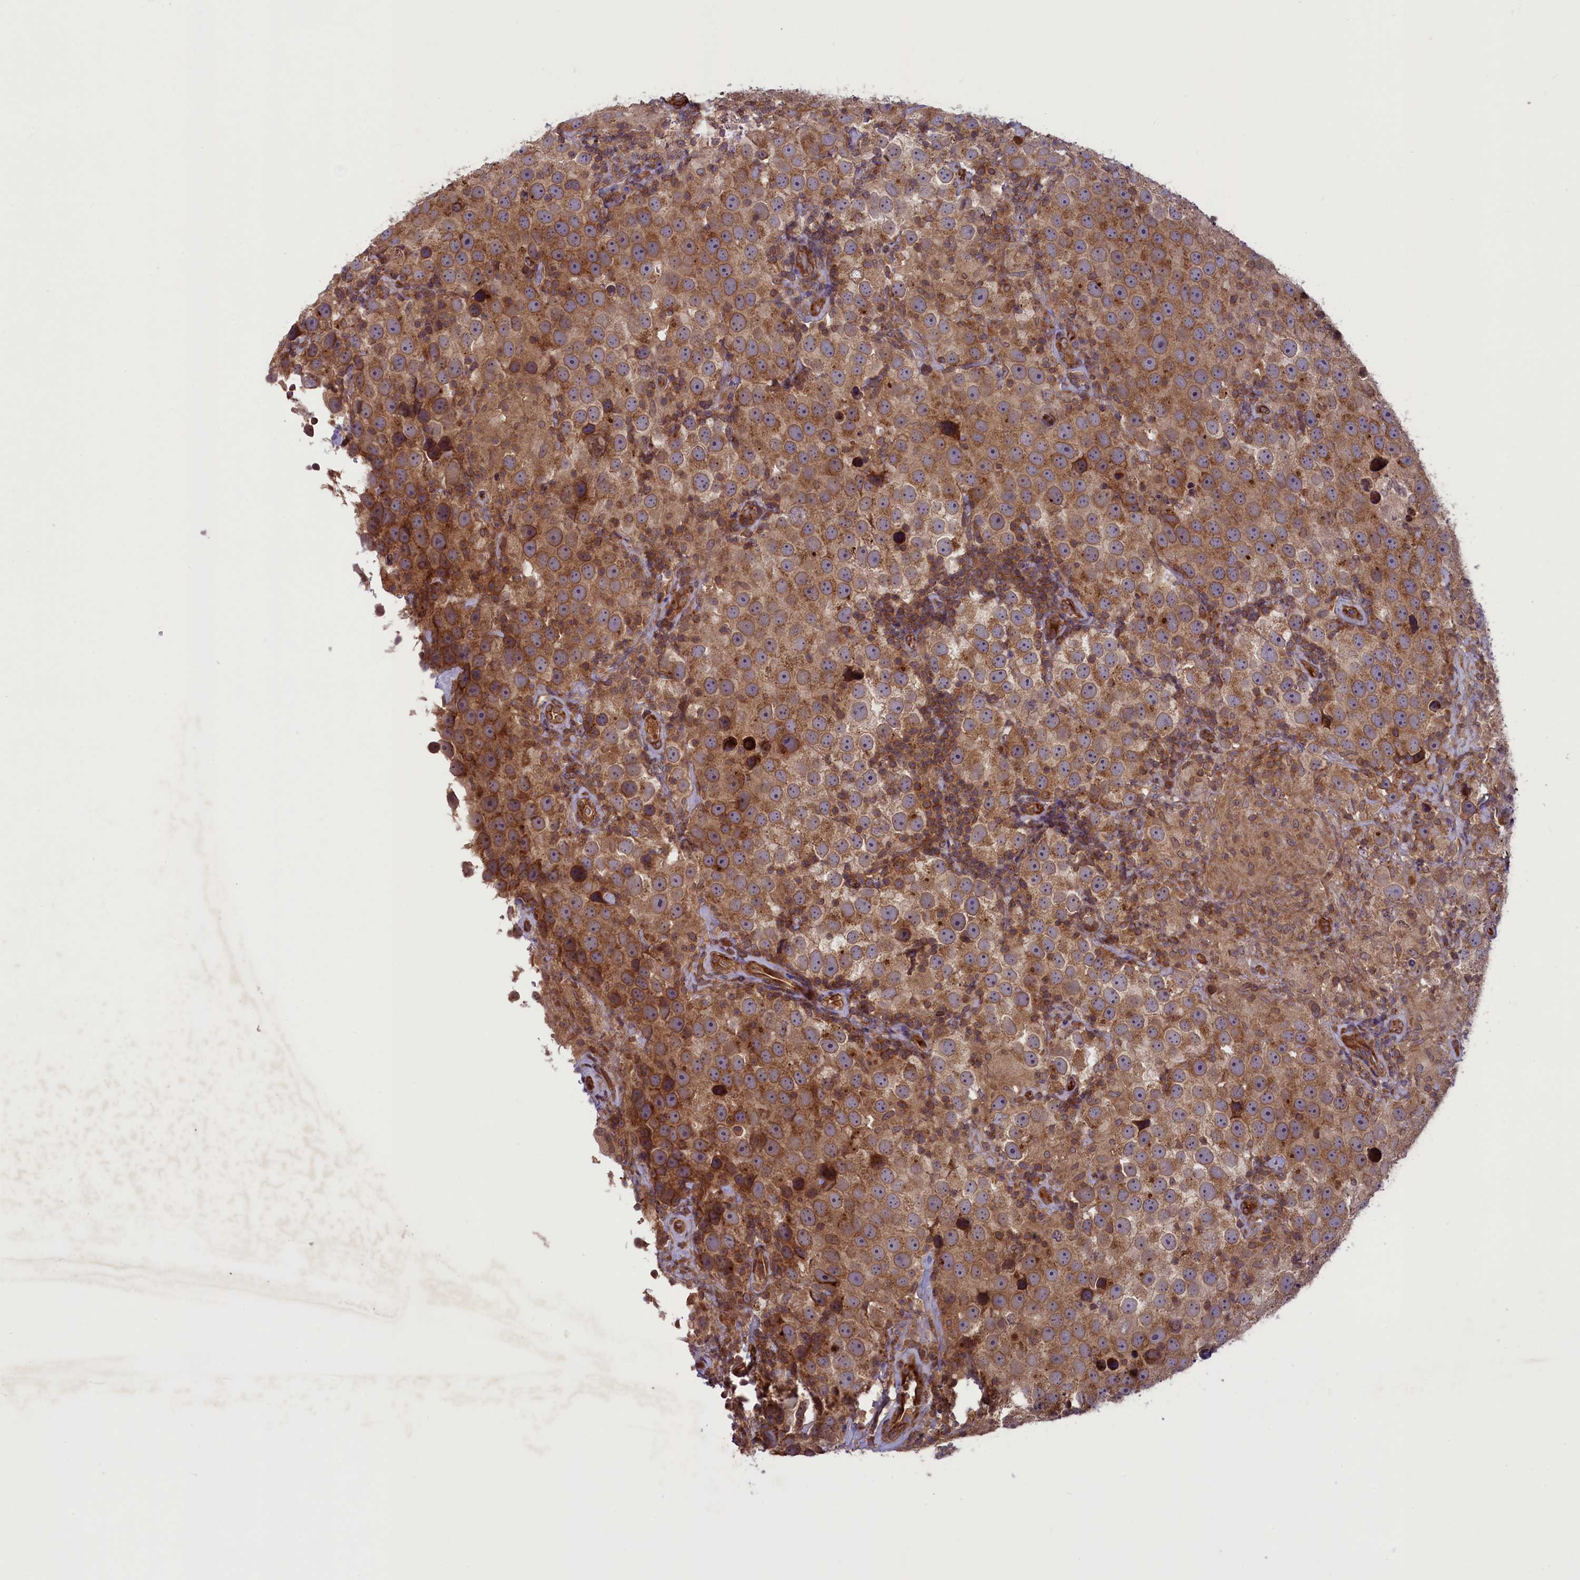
{"staining": {"intensity": "moderate", "quantity": ">75%", "location": "cytoplasmic/membranous"}, "tissue": "testis cancer", "cell_type": "Tumor cells", "image_type": "cancer", "snomed": [{"axis": "morphology", "description": "Seminoma, NOS"}, {"axis": "topography", "description": "Testis"}], "caption": "Seminoma (testis) stained with a brown dye demonstrates moderate cytoplasmic/membranous positive positivity in approximately >75% of tumor cells.", "gene": "CCDC125", "patient": {"sex": "male", "age": 49}}